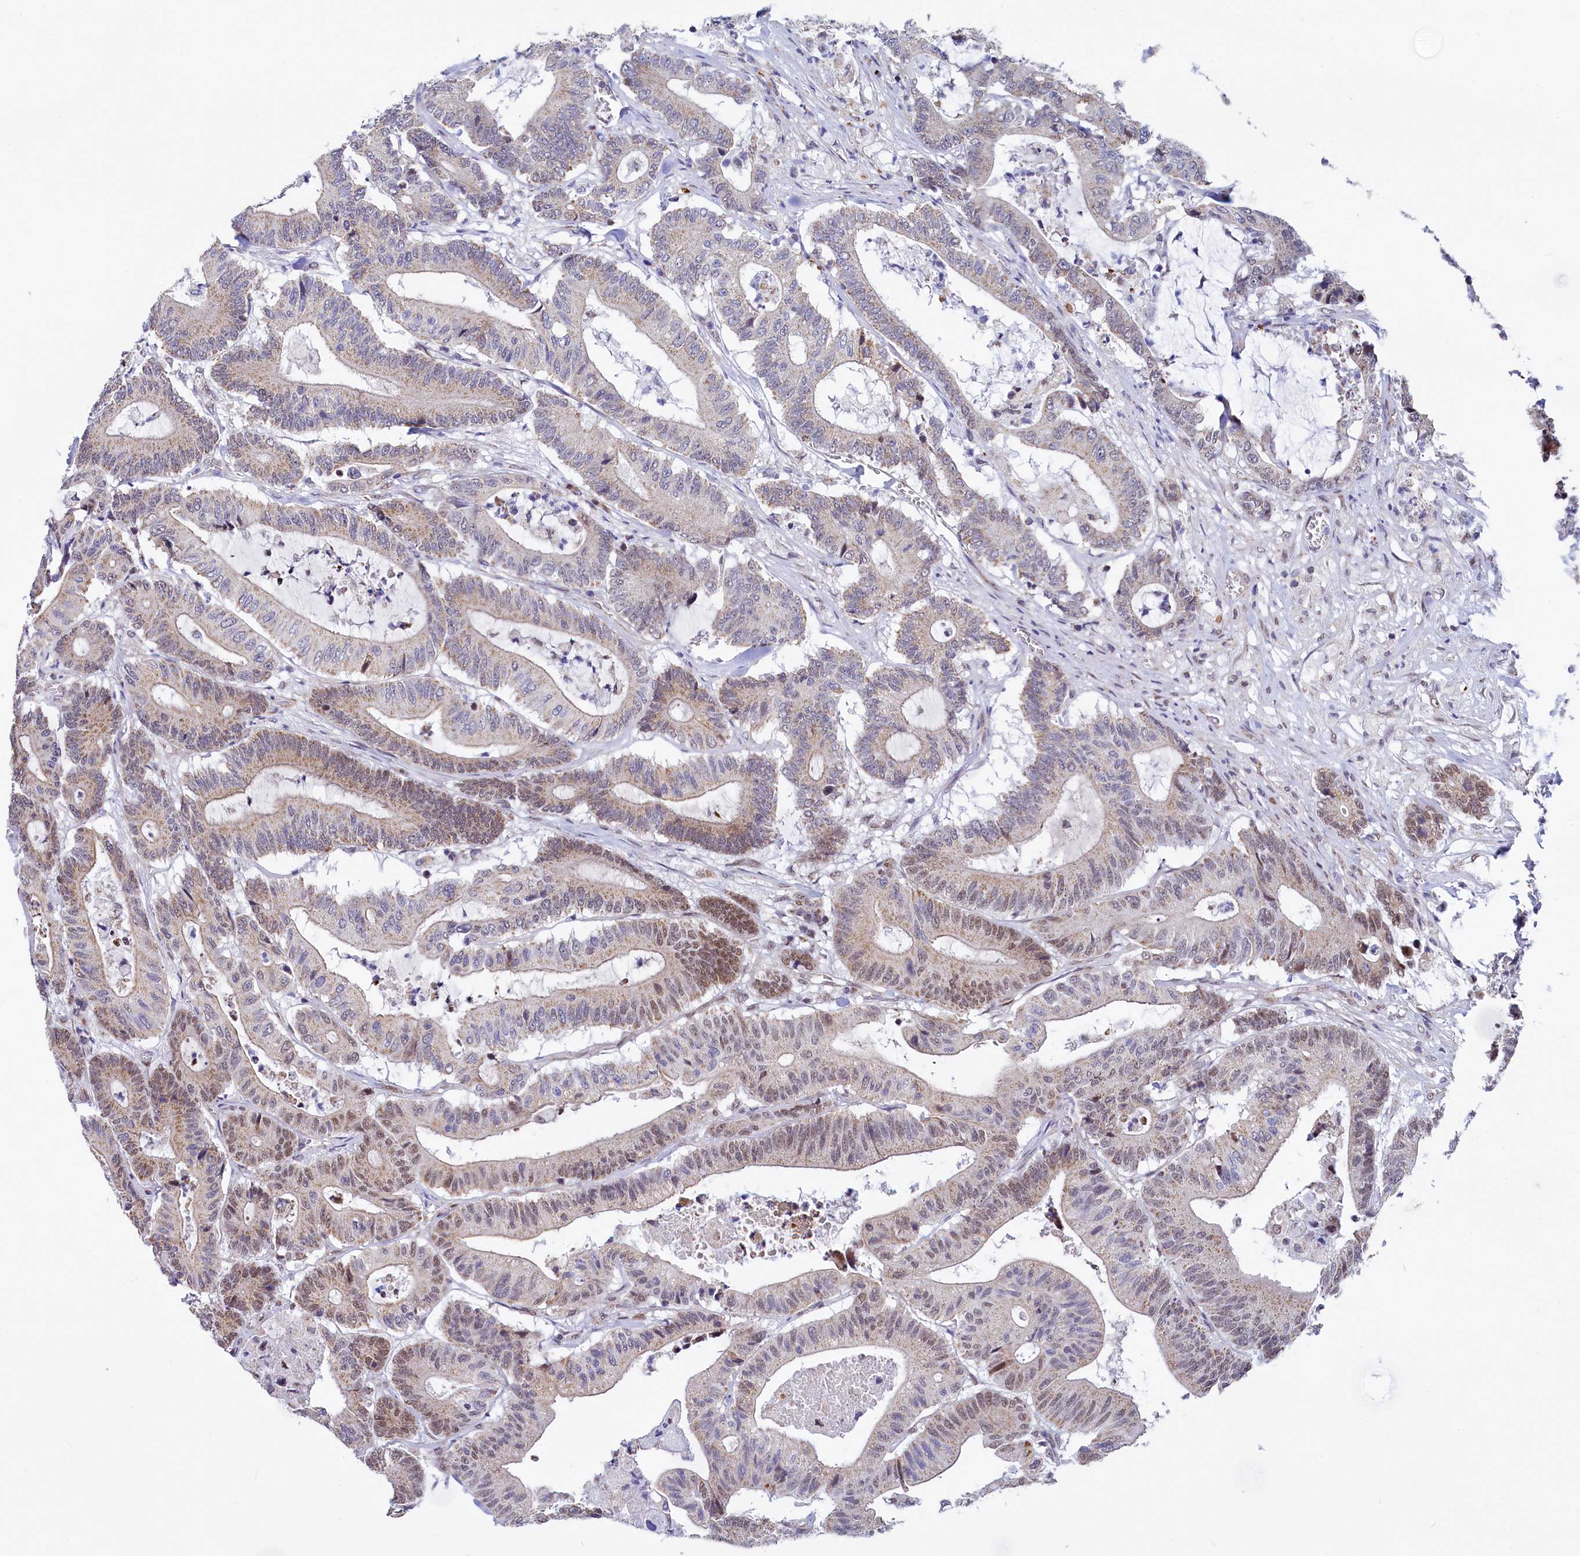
{"staining": {"intensity": "moderate", "quantity": "25%-75%", "location": "cytoplasmic/membranous,nuclear"}, "tissue": "colorectal cancer", "cell_type": "Tumor cells", "image_type": "cancer", "snomed": [{"axis": "morphology", "description": "Adenocarcinoma, NOS"}, {"axis": "topography", "description": "Colon"}], "caption": "The micrograph reveals immunohistochemical staining of adenocarcinoma (colorectal). There is moderate cytoplasmic/membranous and nuclear staining is seen in about 25%-75% of tumor cells. Immunohistochemistry stains the protein of interest in brown and the nuclei are stained blue.", "gene": "MORN3", "patient": {"sex": "female", "age": 84}}